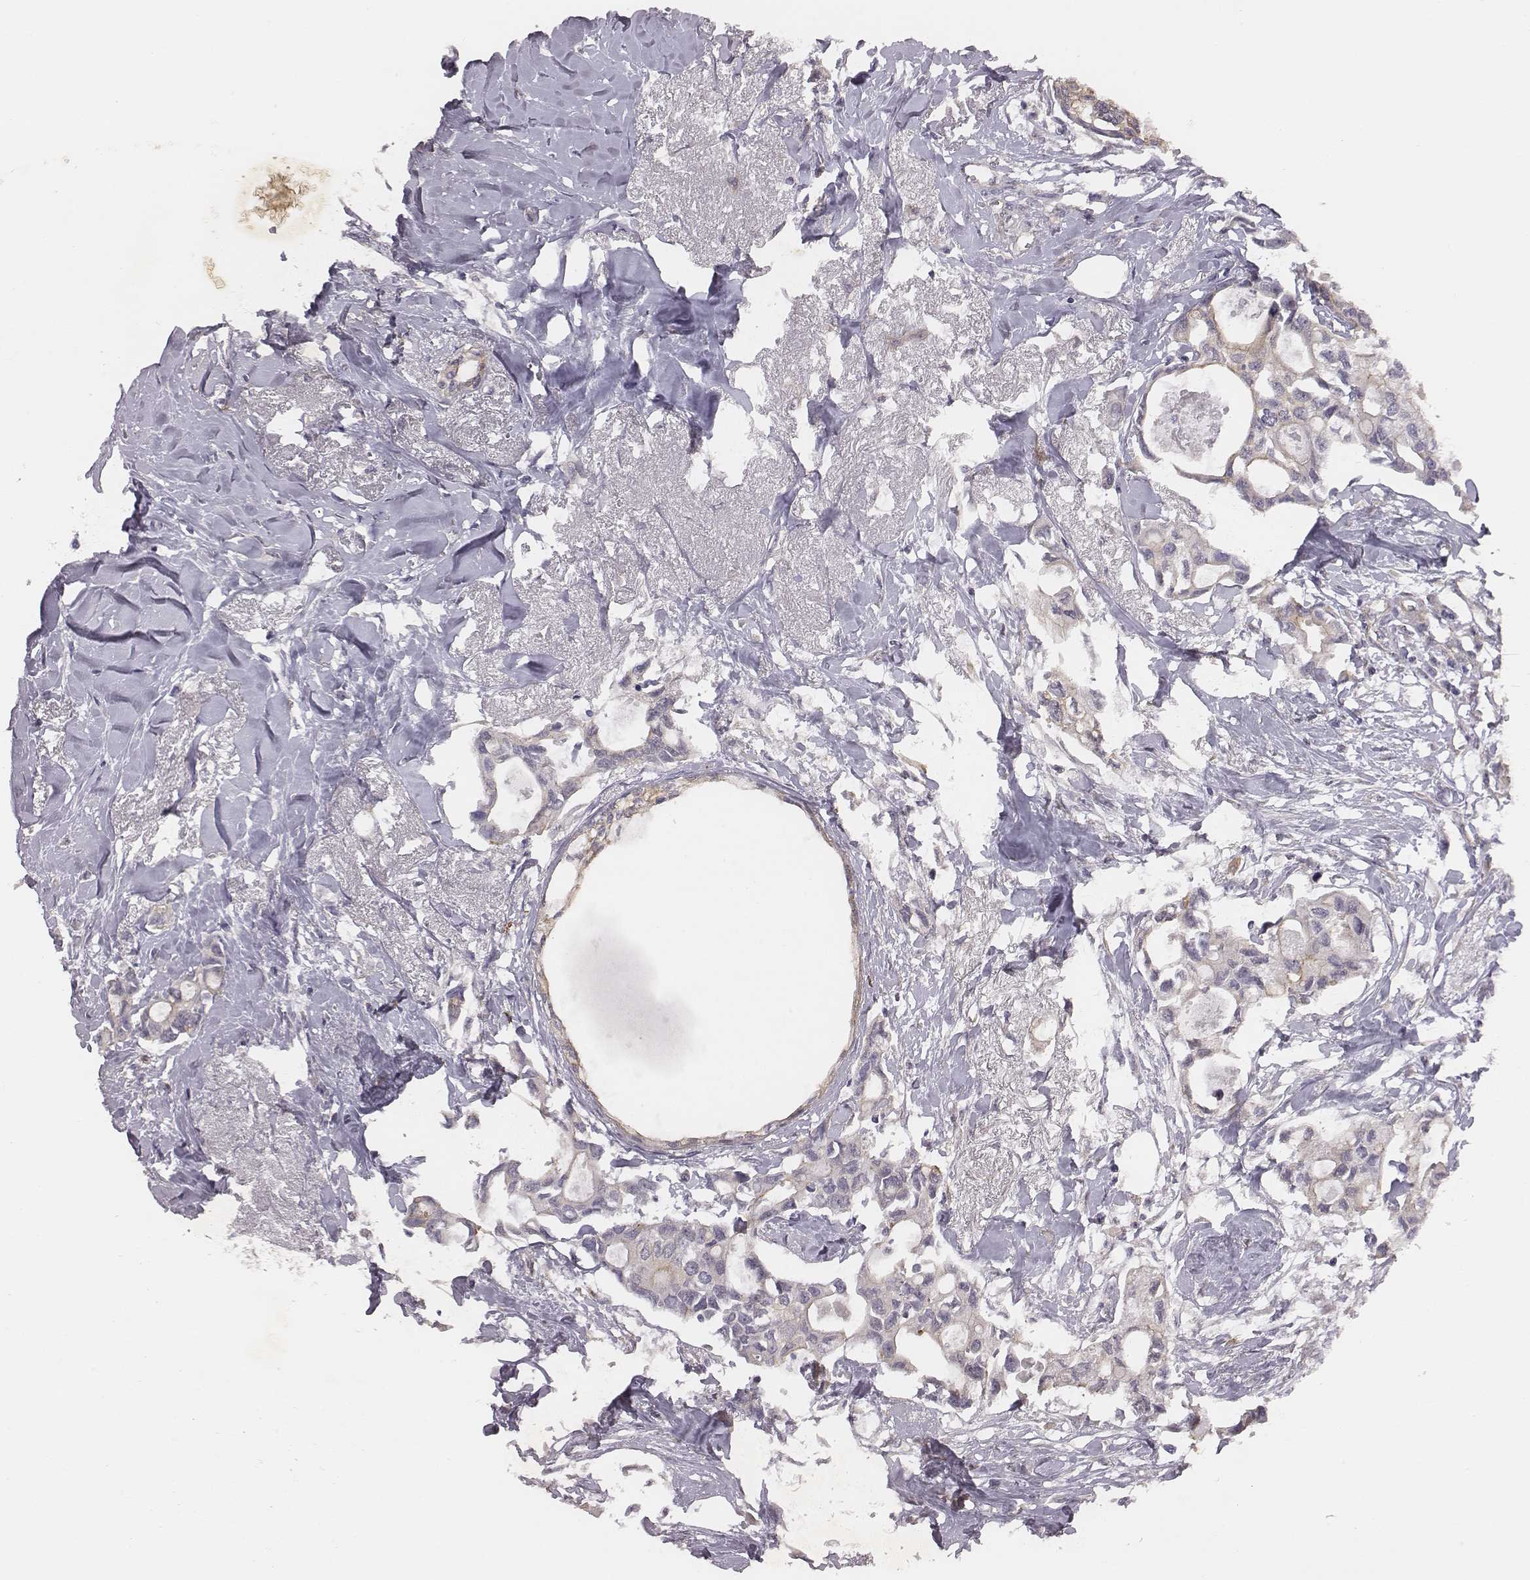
{"staining": {"intensity": "negative", "quantity": "none", "location": "none"}, "tissue": "breast cancer", "cell_type": "Tumor cells", "image_type": "cancer", "snomed": [{"axis": "morphology", "description": "Duct carcinoma"}, {"axis": "topography", "description": "Breast"}], "caption": "Breast cancer was stained to show a protein in brown. There is no significant expression in tumor cells.", "gene": "SCARF1", "patient": {"sex": "female", "age": 83}}